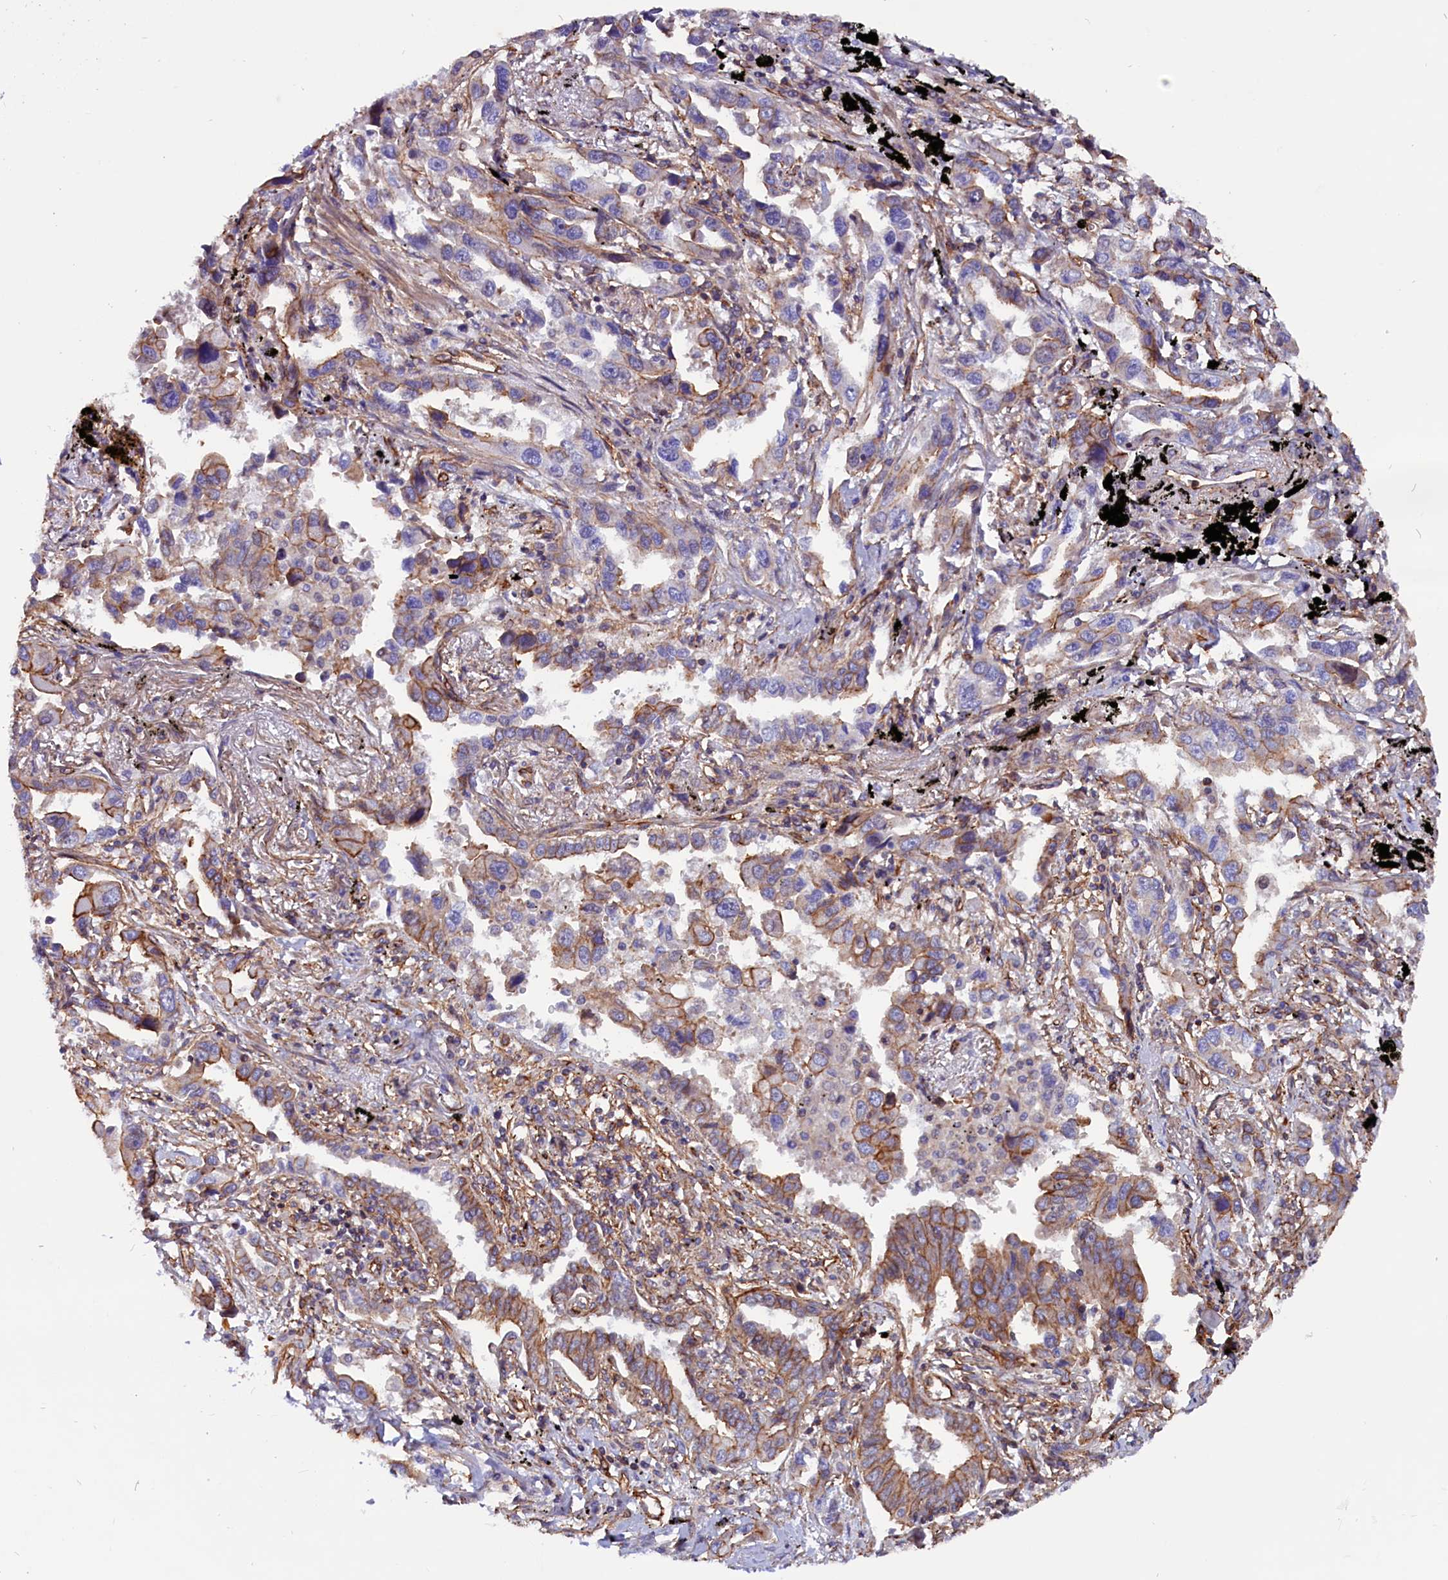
{"staining": {"intensity": "moderate", "quantity": "25%-75%", "location": "cytoplasmic/membranous"}, "tissue": "lung cancer", "cell_type": "Tumor cells", "image_type": "cancer", "snomed": [{"axis": "morphology", "description": "Adenocarcinoma, NOS"}, {"axis": "topography", "description": "Lung"}], "caption": "A micrograph showing moderate cytoplasmic/membranous staining in about 25%-75% of tumor cells in lung adenocarcinoma, as visualized by brown immunohistochemical staining.", "gene": "ZNF749", "patient": {"sex": "male", "age": 67}}